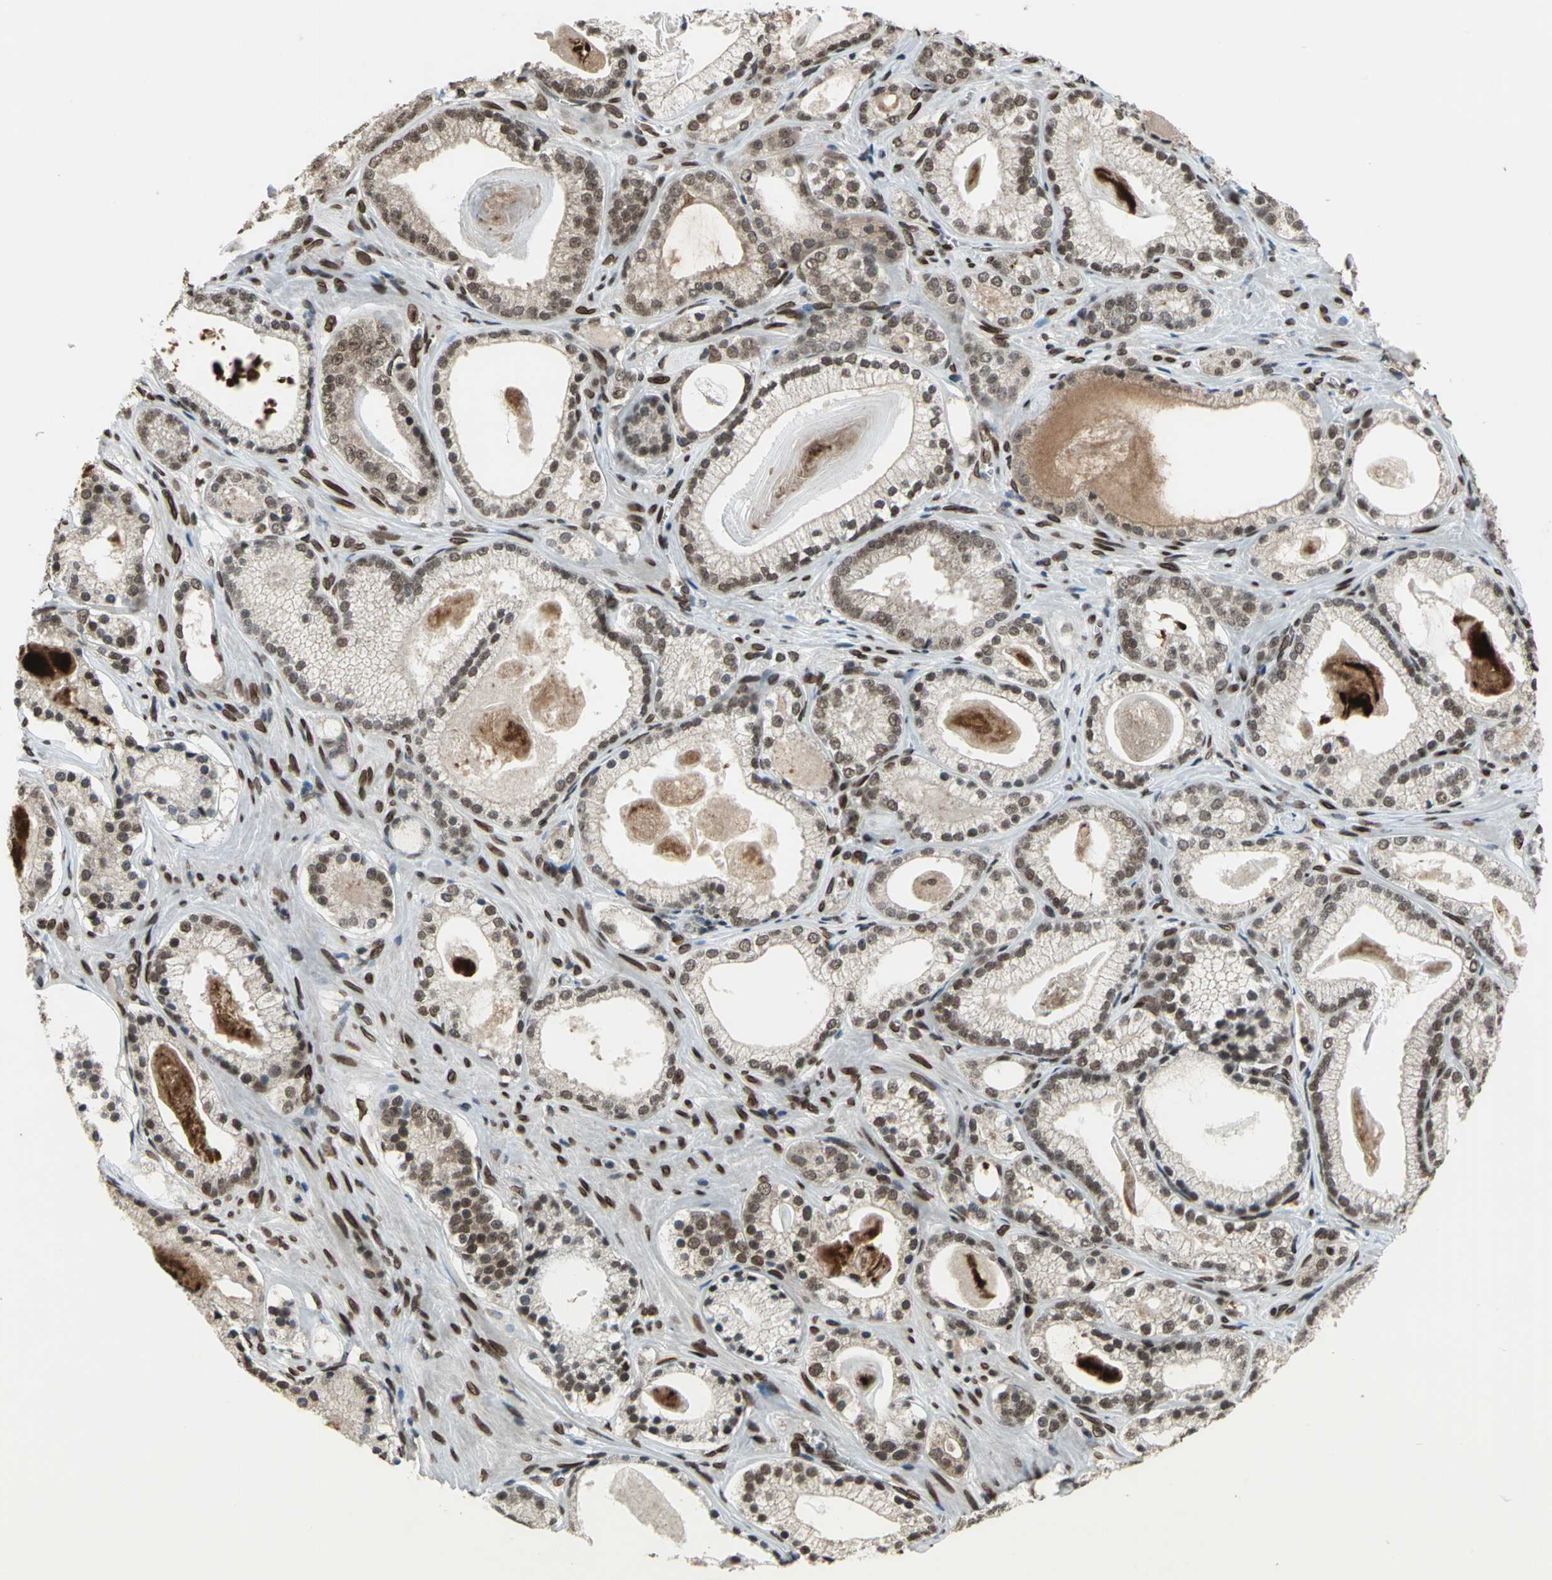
{"staining": {"intensity": "moderate", "quantity": ">75%", "location": "cytoplasmic/membranous,nuclear"}, "tissue": "prostate cancer", "cell_type": "Tumor cells", "image_type": "cancer", "snomed": [{"axis": "morphology", "description": "Adenocarcinoma, Low grade"}, {"axis": "topography", "description": "Prostate"}], "caption": "Immunohistochemistry histopathology image of human prostate cancer stained for a protein (brown), which exhibits medium levels of moderate cytoplasmic/membranous and nuclear positivity in approximately >75% of tumor cells.", "gene": "ISY1", "patient": {"sex": "male", "age": 59}}